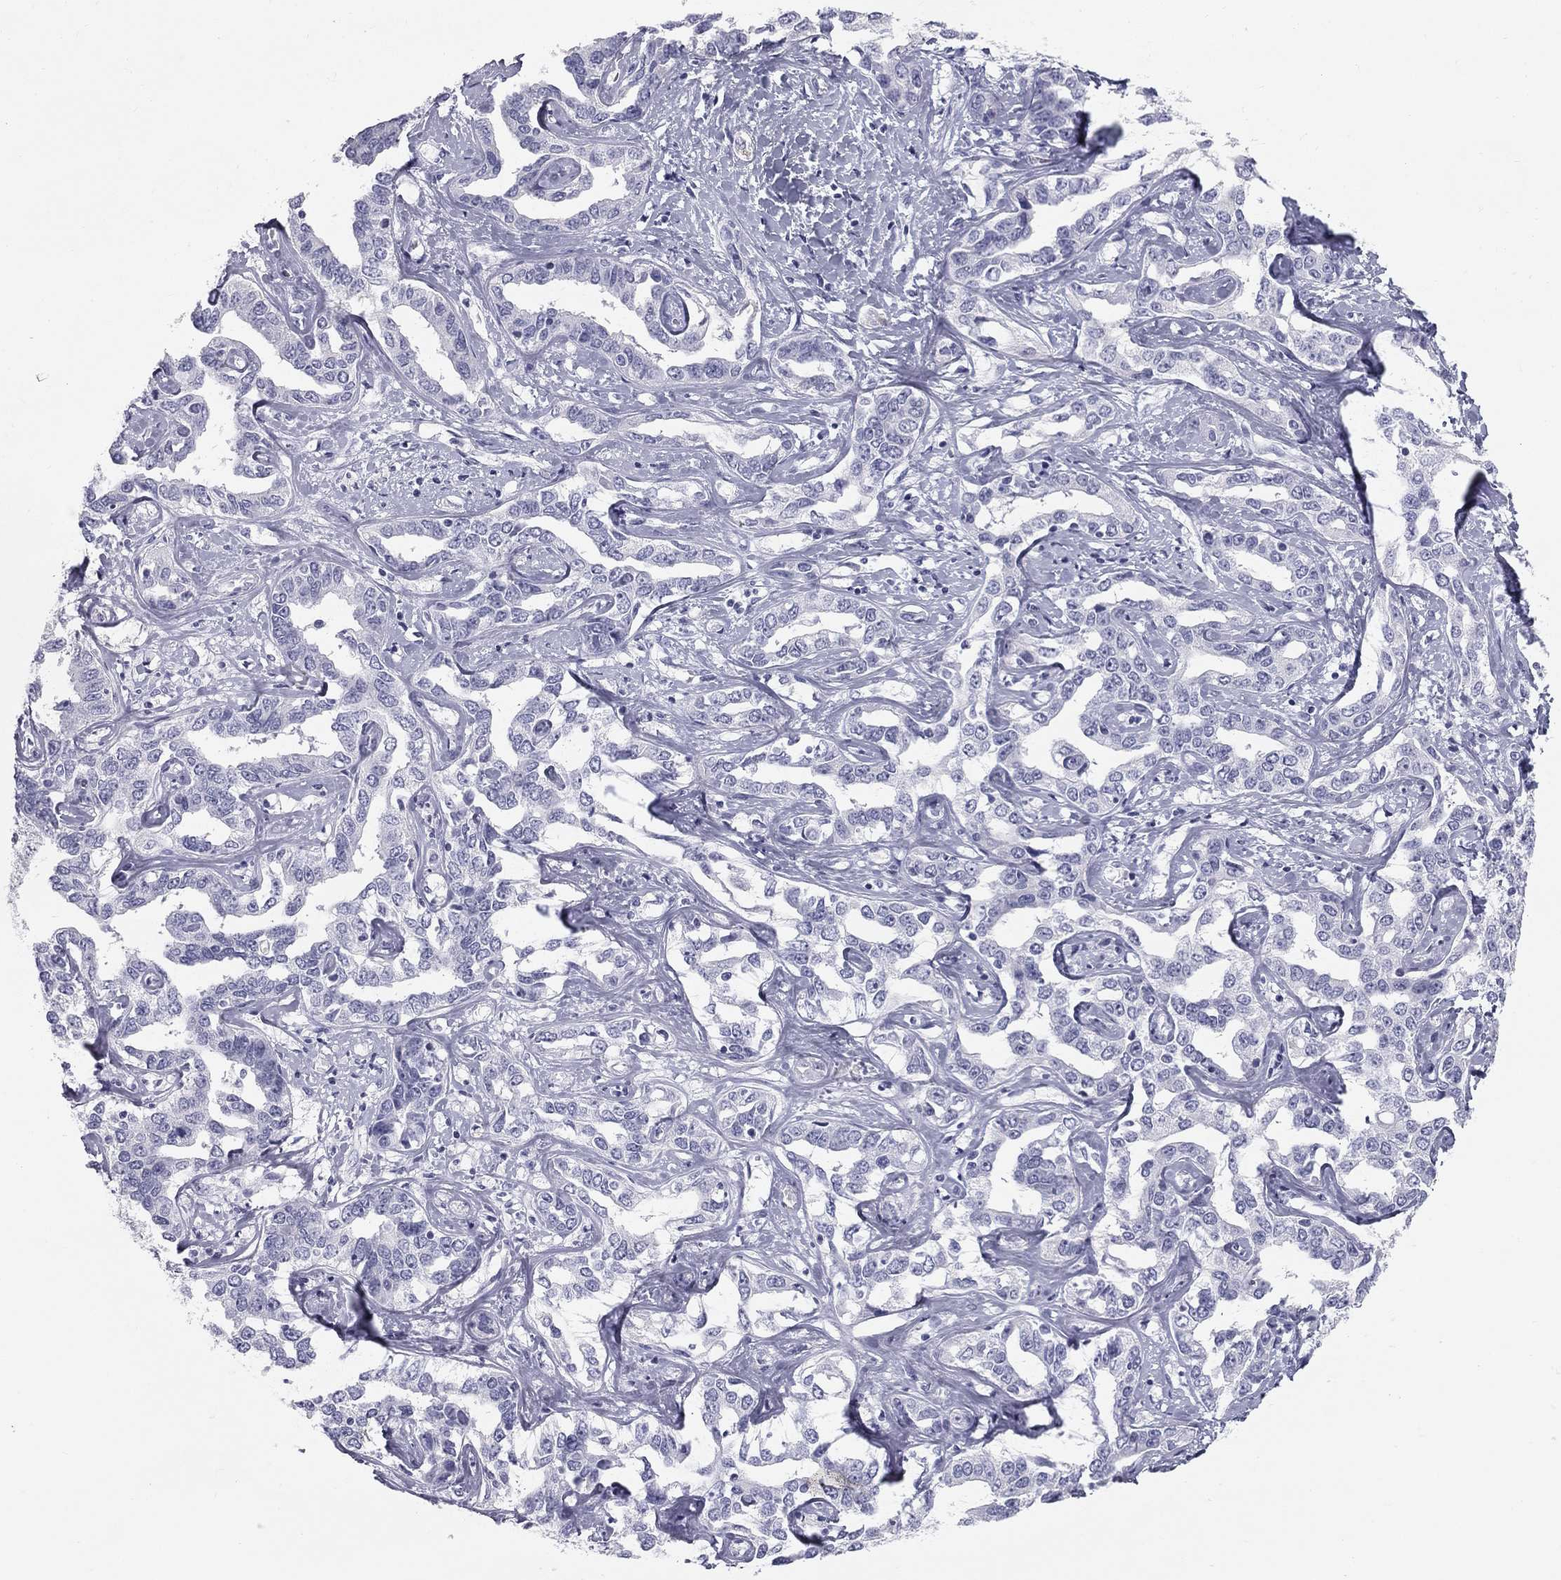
{"staining": {"intensity": "negative", "quantity": "none", "location": "none"}, "tissue": "liver cancer", "cell_type": "Tumor cells", "image_type": "cancer", "snomed": [{"axis": "morphology", "description": "Cholangiocarcinoma"}, {"axis": "topography", "description": "Liver"}], "caption": "Liver cancer stained for a protein using IHC displays no staining tumor cells.", "gene": "SULT2B1", "patient": {"sex": "male", "age": 59}}